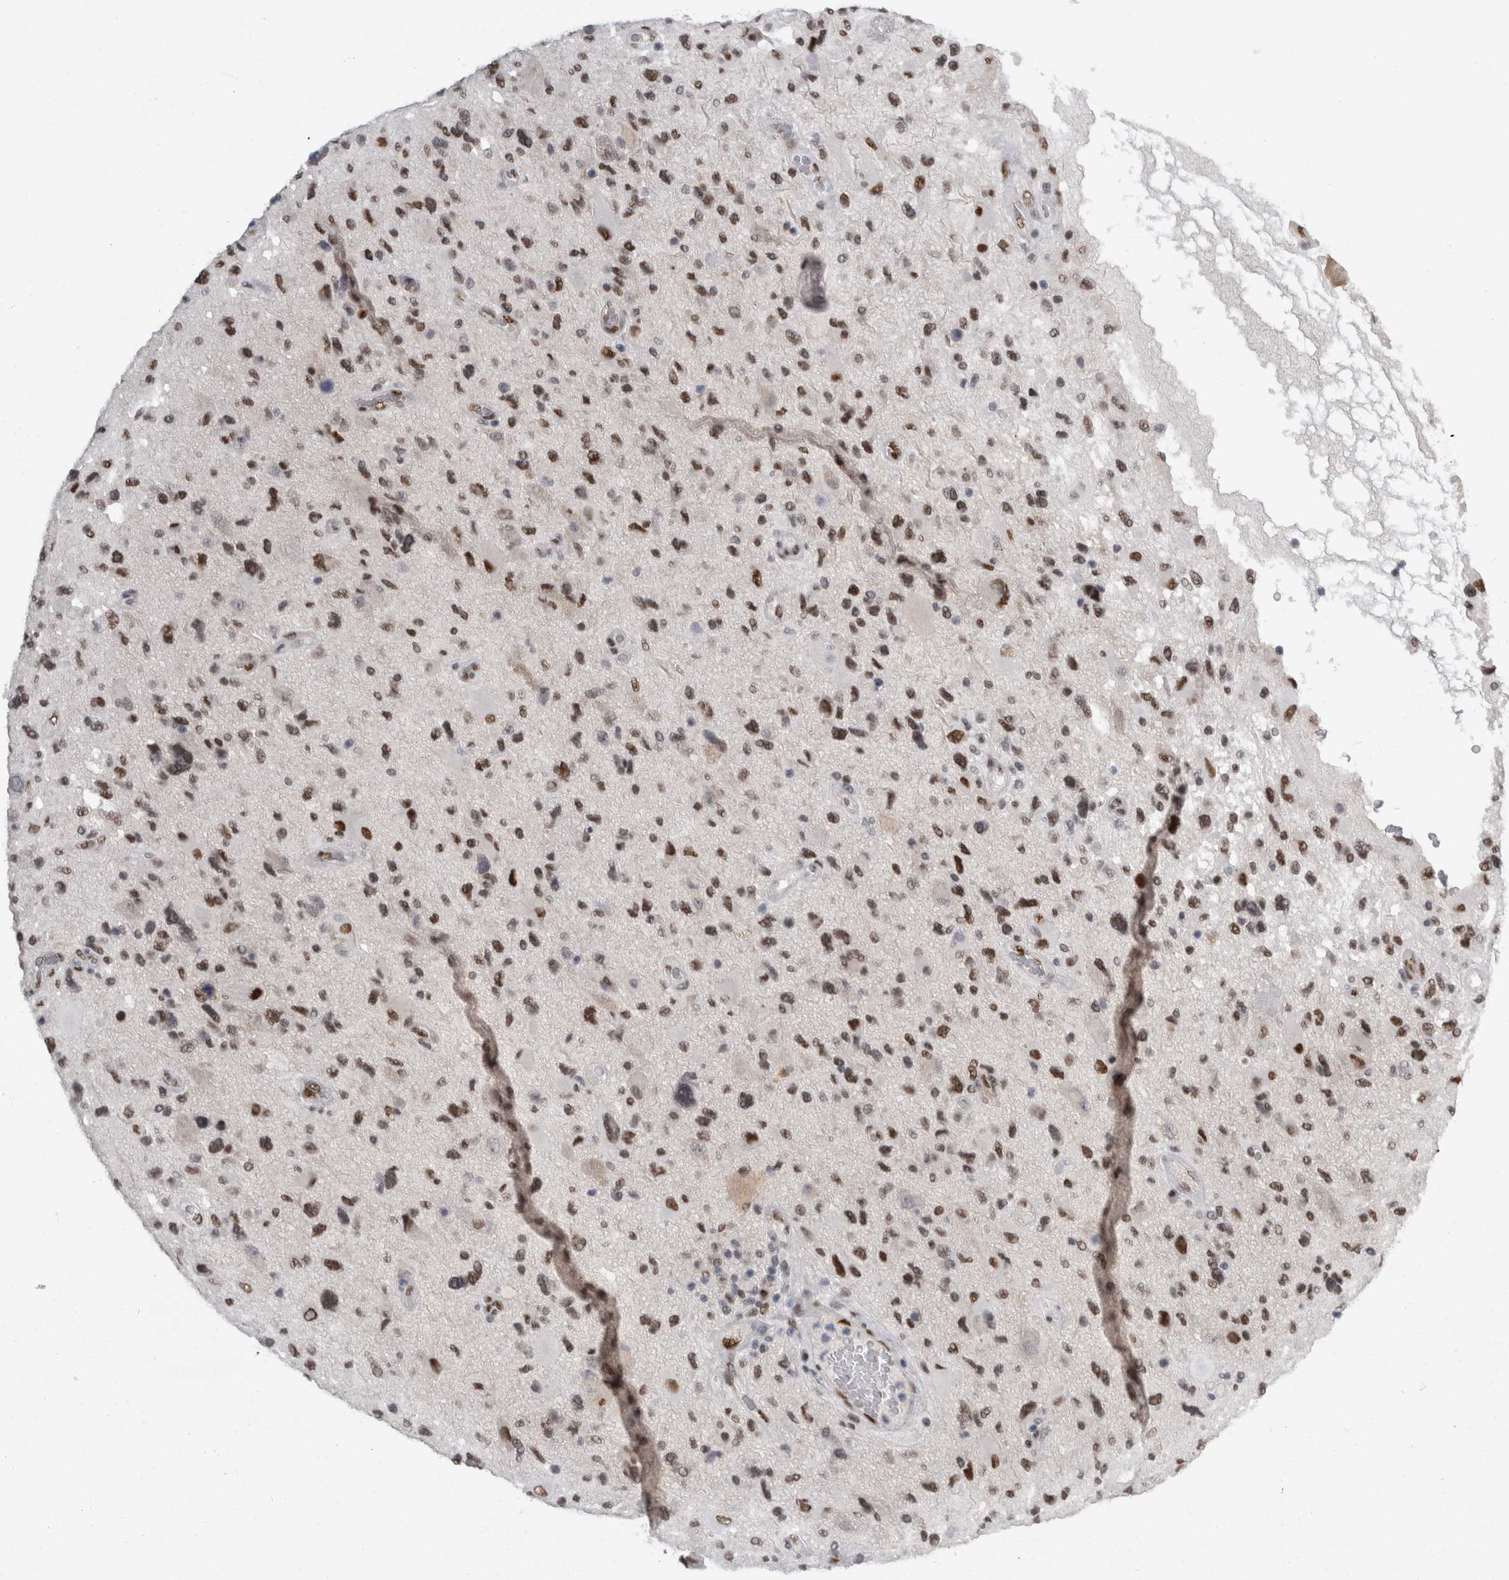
{"staining": {"intensity": "moderate", "quantity": ">75%", "location": "nuclear"}, "tissue": "glioma", "cell_type": "Tumor cells", "image_type": "cancer", "snomed": [{"axis": "morphology", "description": "Glioma, malignant, High grade"}, {"axis": "topography", "description": "Brain"}], "caption": "Malignant glioma (high-grade) stained with a brown dye displays moderate nuclear positive positivity in approximately >75% of tumor cells.", "gene": "C1orf54", "patient": {"sex": "male", "age": 33}}